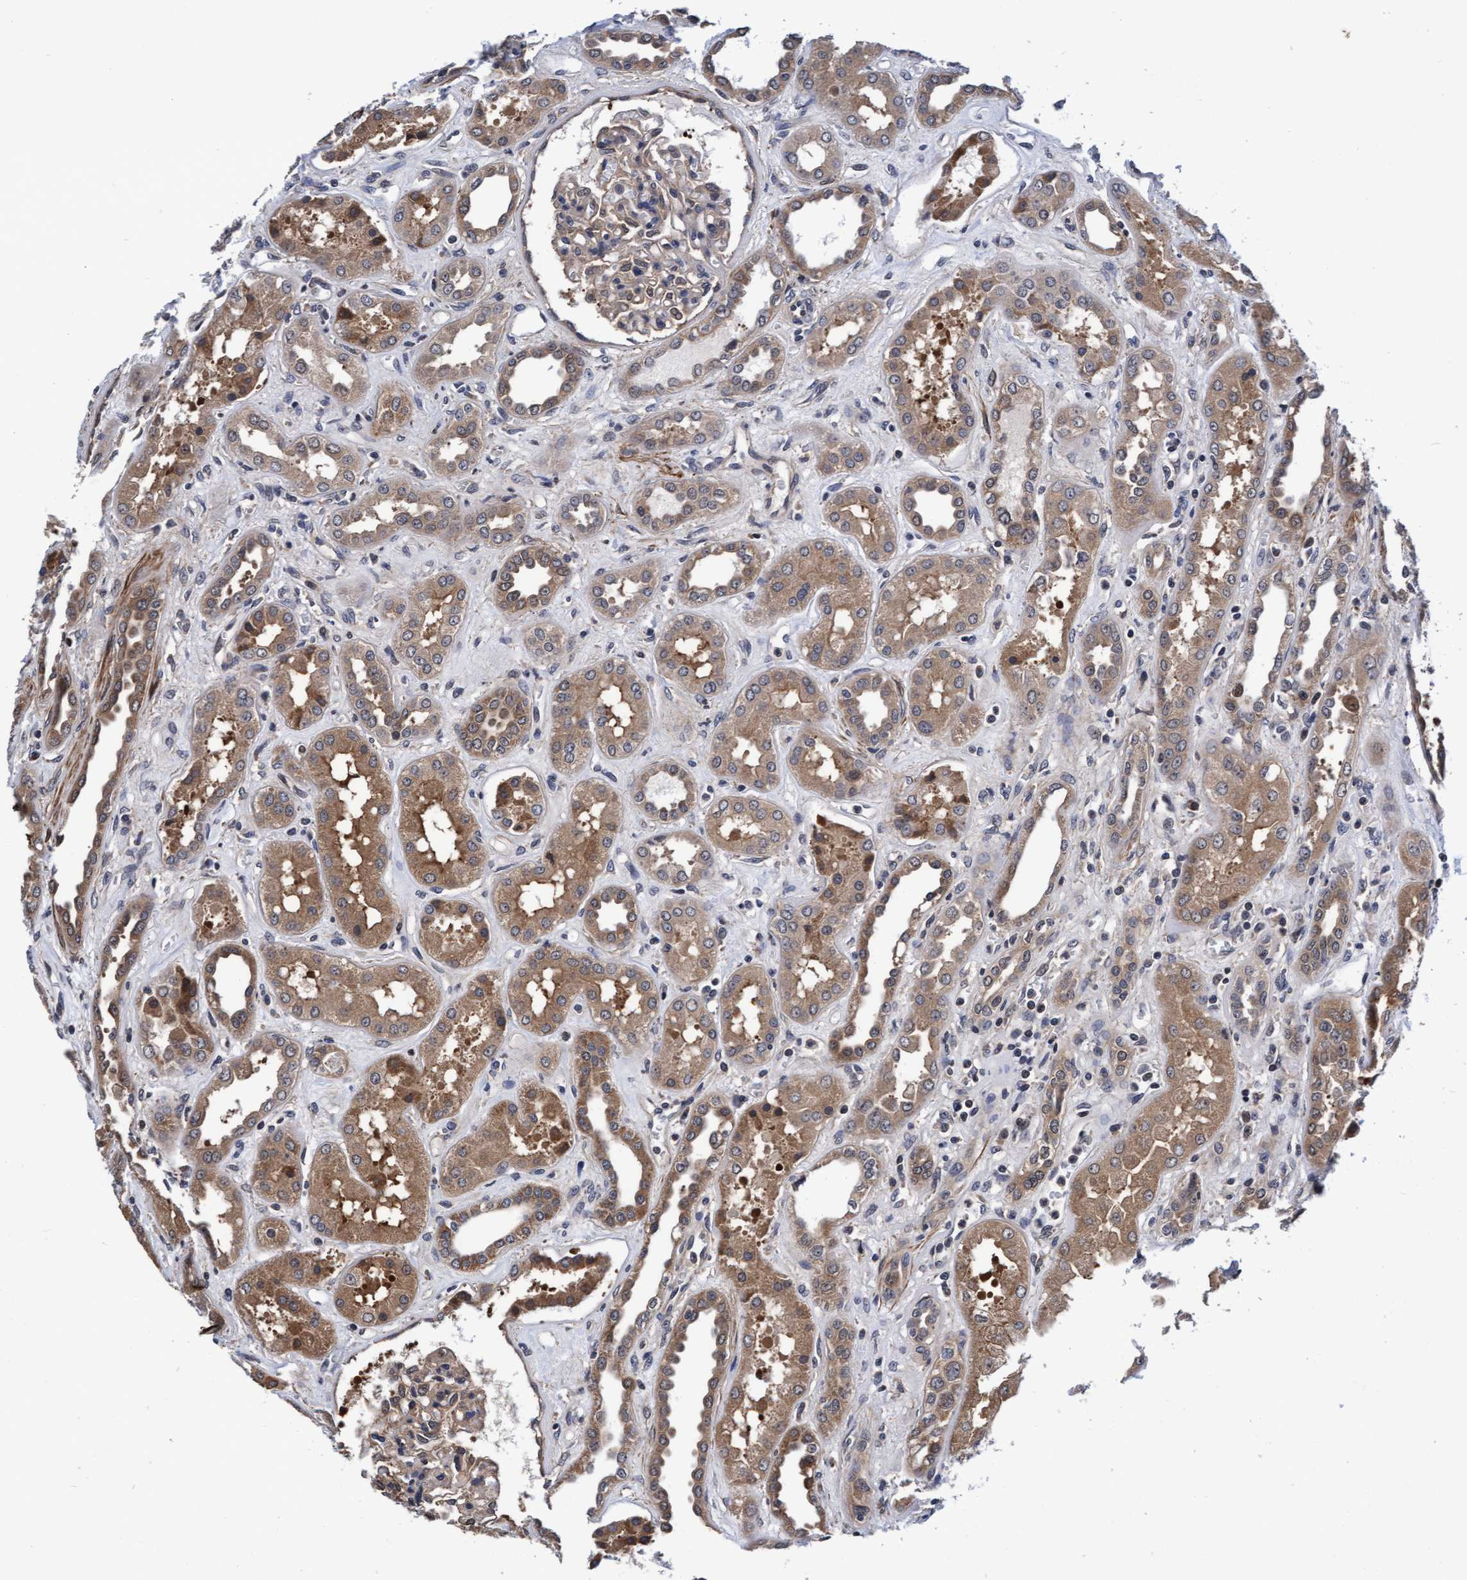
{"staining": {"intensity": "weak", "quantity": ">75%", "location": "cytoplasmic/membranous"}, "tissue": "kidney", "cell_type": "Cells in glomeruli", "image_type": "normal", "snomed": [{"axis": "morphology", "description": "Normal tissue, NOS"}, {"axis": "topography", "description": "Kidney"}], "caption": "Protein analysis of unremarkable kidney displays weak cytoplasmic/membranous staining in about >75% of cells in glomeruli. The staining was performed using DAB, with brown indicating positive protein expression. Nuclei are stained blue with hematoxylin.", "gene": "EFCAB13", "patient": {"sex": "male", "age": 59}}